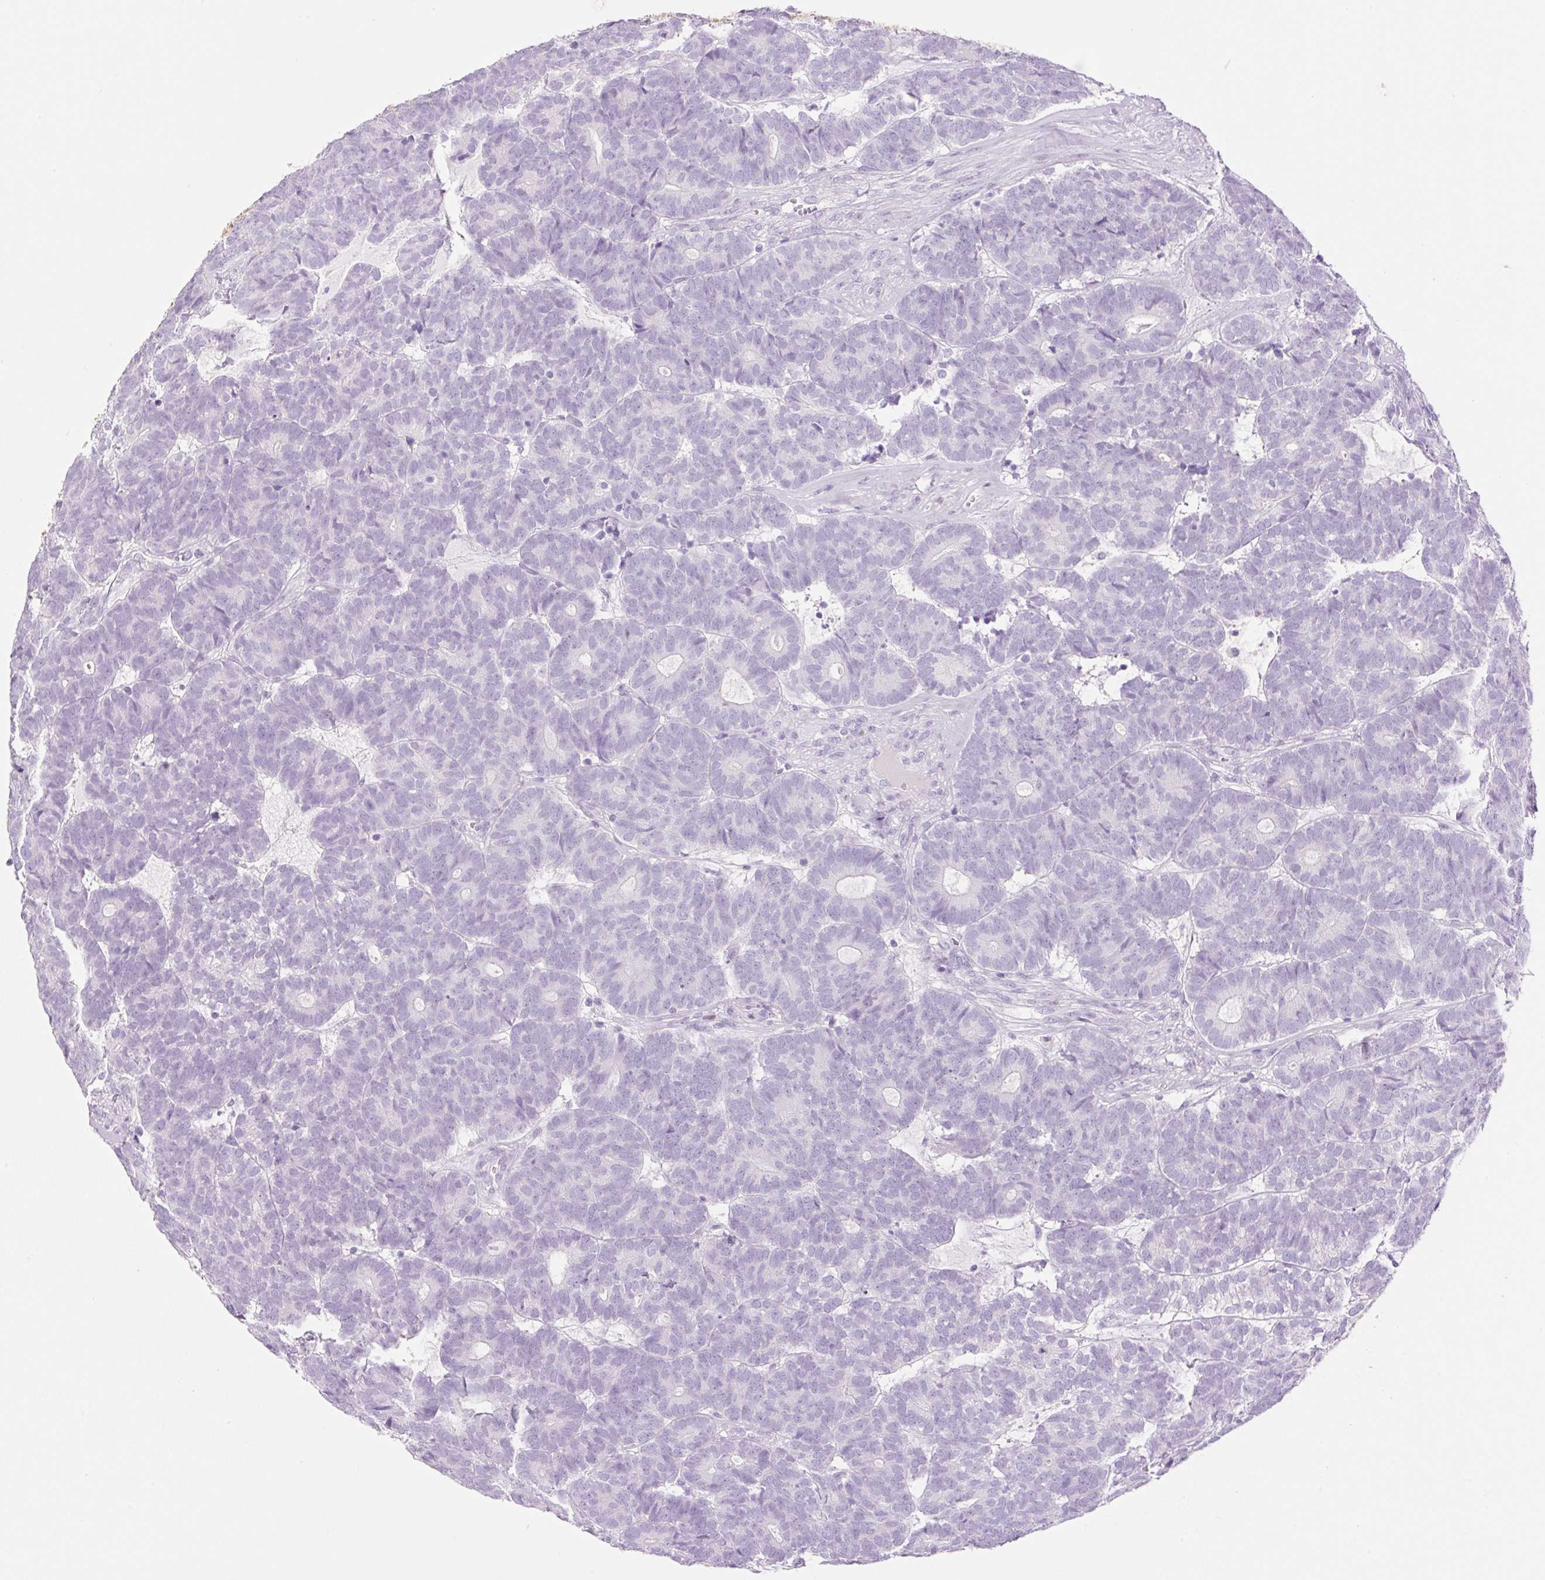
{"staining": {"intensity": "negative", "quantity": "none", "location": "none"}, "tissue": "head and neck cancer", "cell_type": "Tumor cells", "image_type": "cancer", "snomed": [{"axis": "morphology", "description": "Adenocarcinoma, NOS"}, {"axis": "topography", "description": "Head-Neck"}], "caption": "Tumor cells are negative for protein expression in human head and neck cancer.", "gene": "SP140L", "patient": {"sex": "female", "age": 81}}